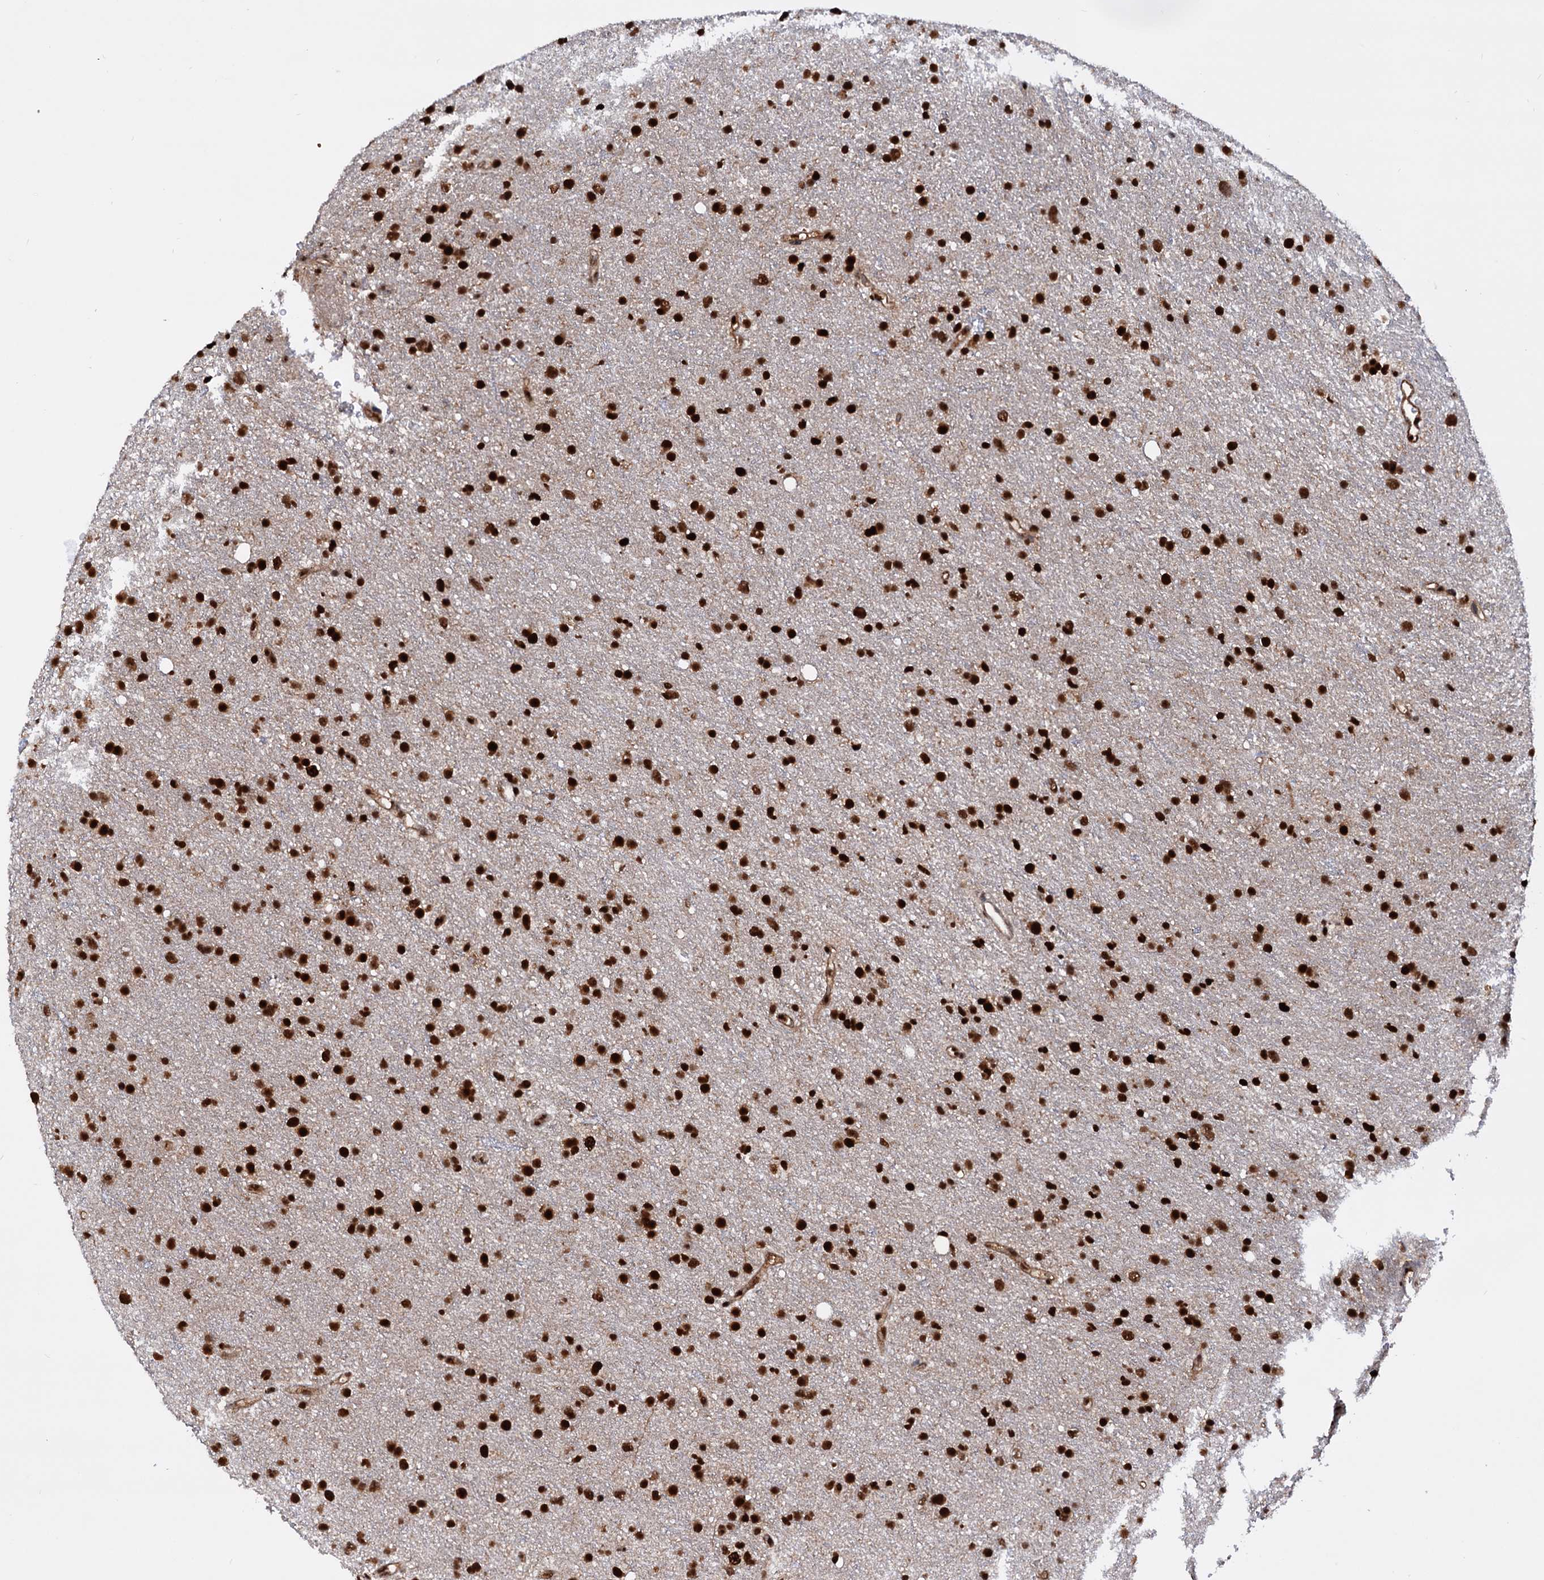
{"staining": {"intensity": "strong", "quantity": ">75%", "location": "nuclear"}, "tissue": "glioma", "cell_type": "Tumor cells", "image_type": "cancer", "snomed": [{"axis": "morphology", "description": "Glioma, malignant, Low grade"}, {"axis": "topography", "description": "Cerebral cortex"}], "caption": "DAB (3,3'-diaminobenzidine) immunohistochemical staining of glioma demonstrates strong nuclear protein positivity in about >75% of tumor cells.", "gene": "TBC1D12", "patient": {"sex": "female", "age": 39}}